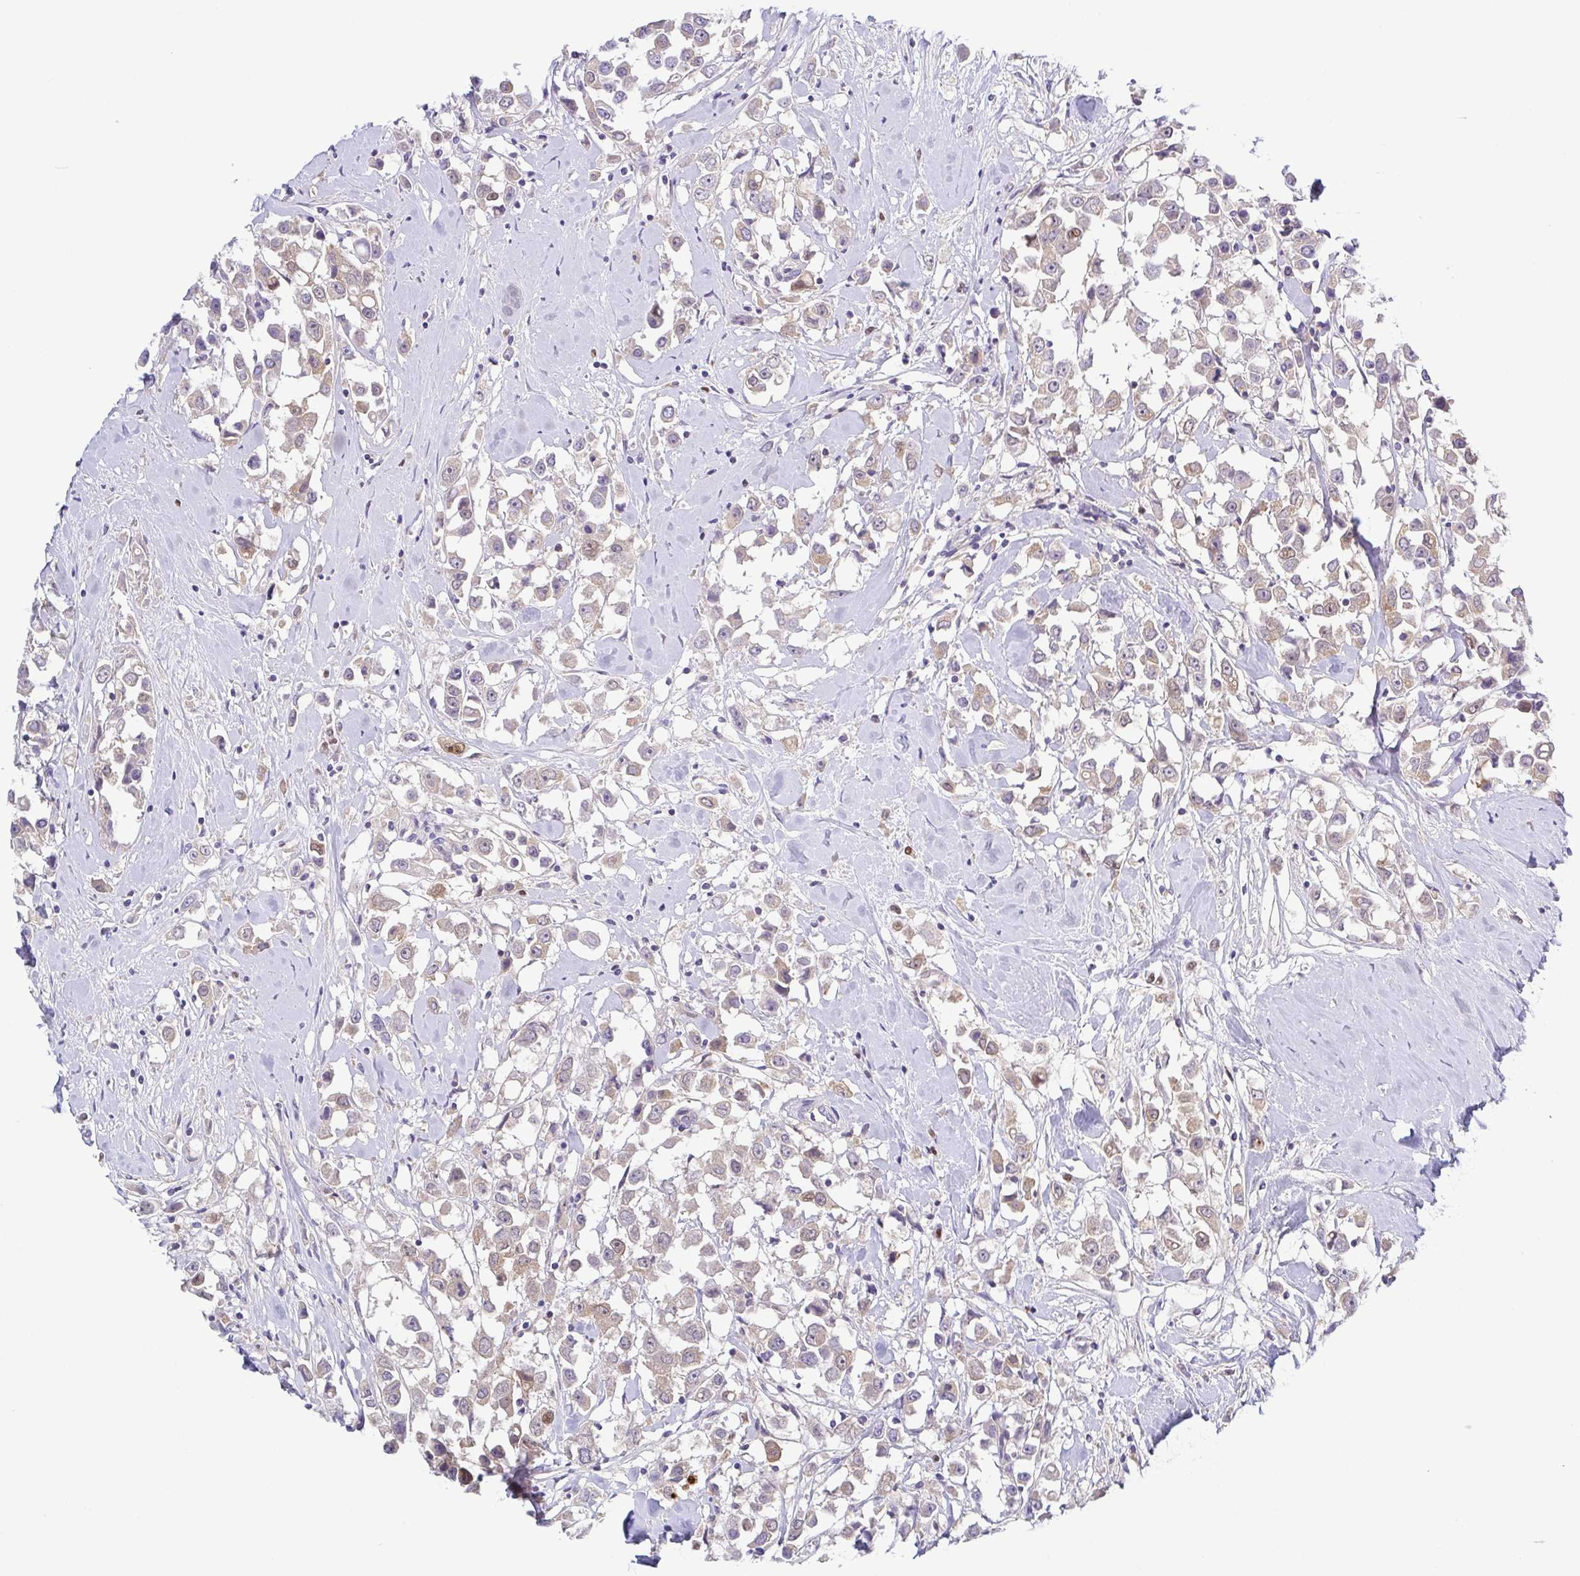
{"staining": {"intensity": "negative", "quantity": "none", "location": "none"}, "tissue": "breast cancer", "cell_type": "Tumor cells", "image_type": "cancer", "snomed": [{"axis": "morphology", "description": "Duct carcinoma"}, {"axis": "topography", "description": "Breast"}], "caption": "Histopathology image shows no significant protein staining in tumor cells of breast cancer.", "gene": "UBE2Q1", "patient": {"sex": "female", "age": 61}}